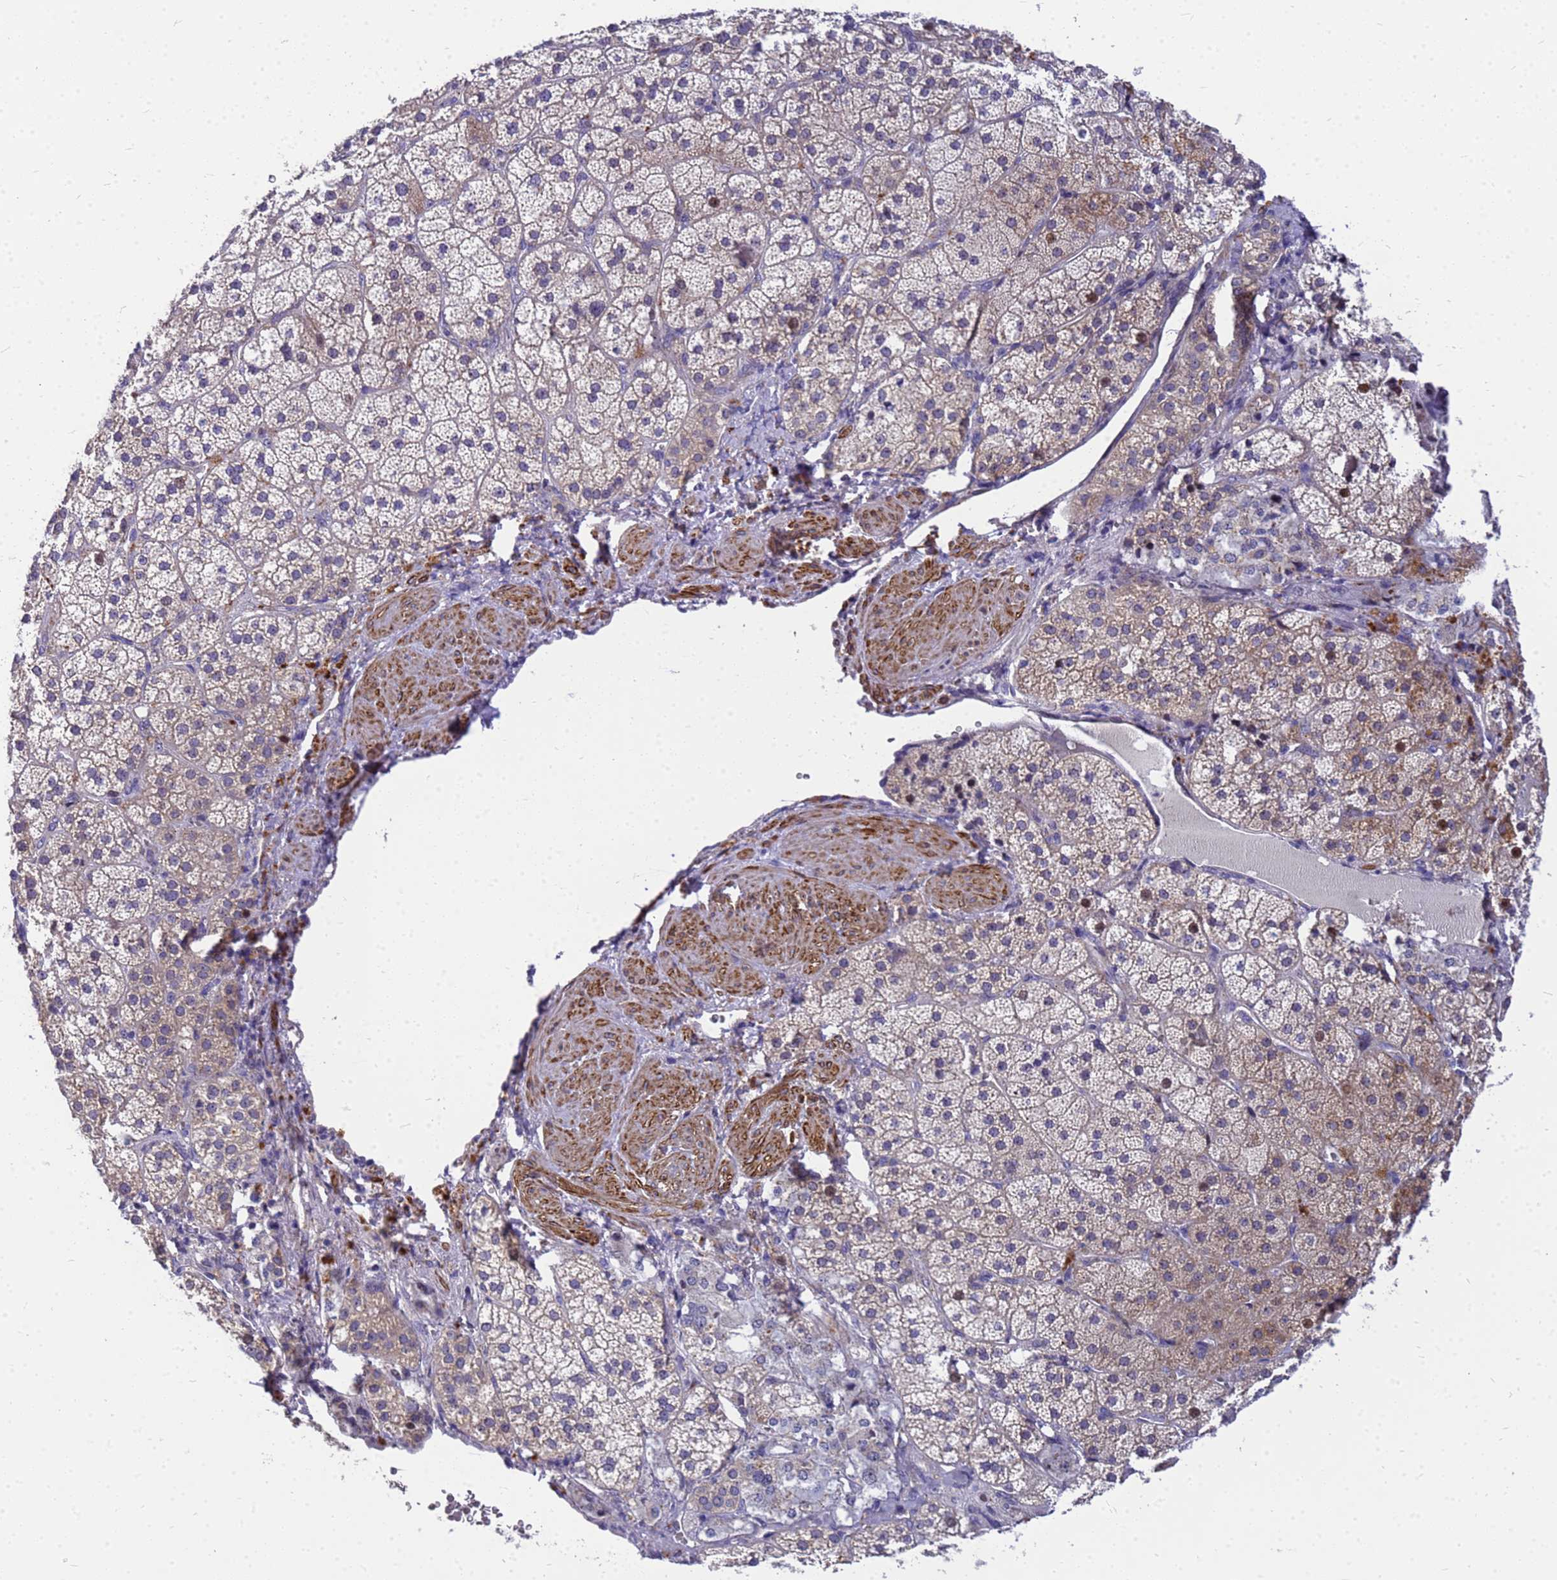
{"staining": {"intensity": "moderate", "quantity": "25%-75%", "location": "cytoplasmic/membranous,nuclear"}, "tissue": "adrenal gland", "cell_type": "Glandular cells", "image_type": "normal", "snomed": [{"axis": "morphology", "description": "Normal tissue, NOS"}, {"axis": "topography", "description": "Adrenal gland"}], "caption": "DAB (3,3'-diaminobenzidine) immunohistochemical staining of benign human adrenal gland reveals moderate cytoplasmic/membranous,nuclear protein staining in approximately 25%-75% of glandular cells.", "gene": "POP7", "patient": {"sex": "male", "age": 57}}